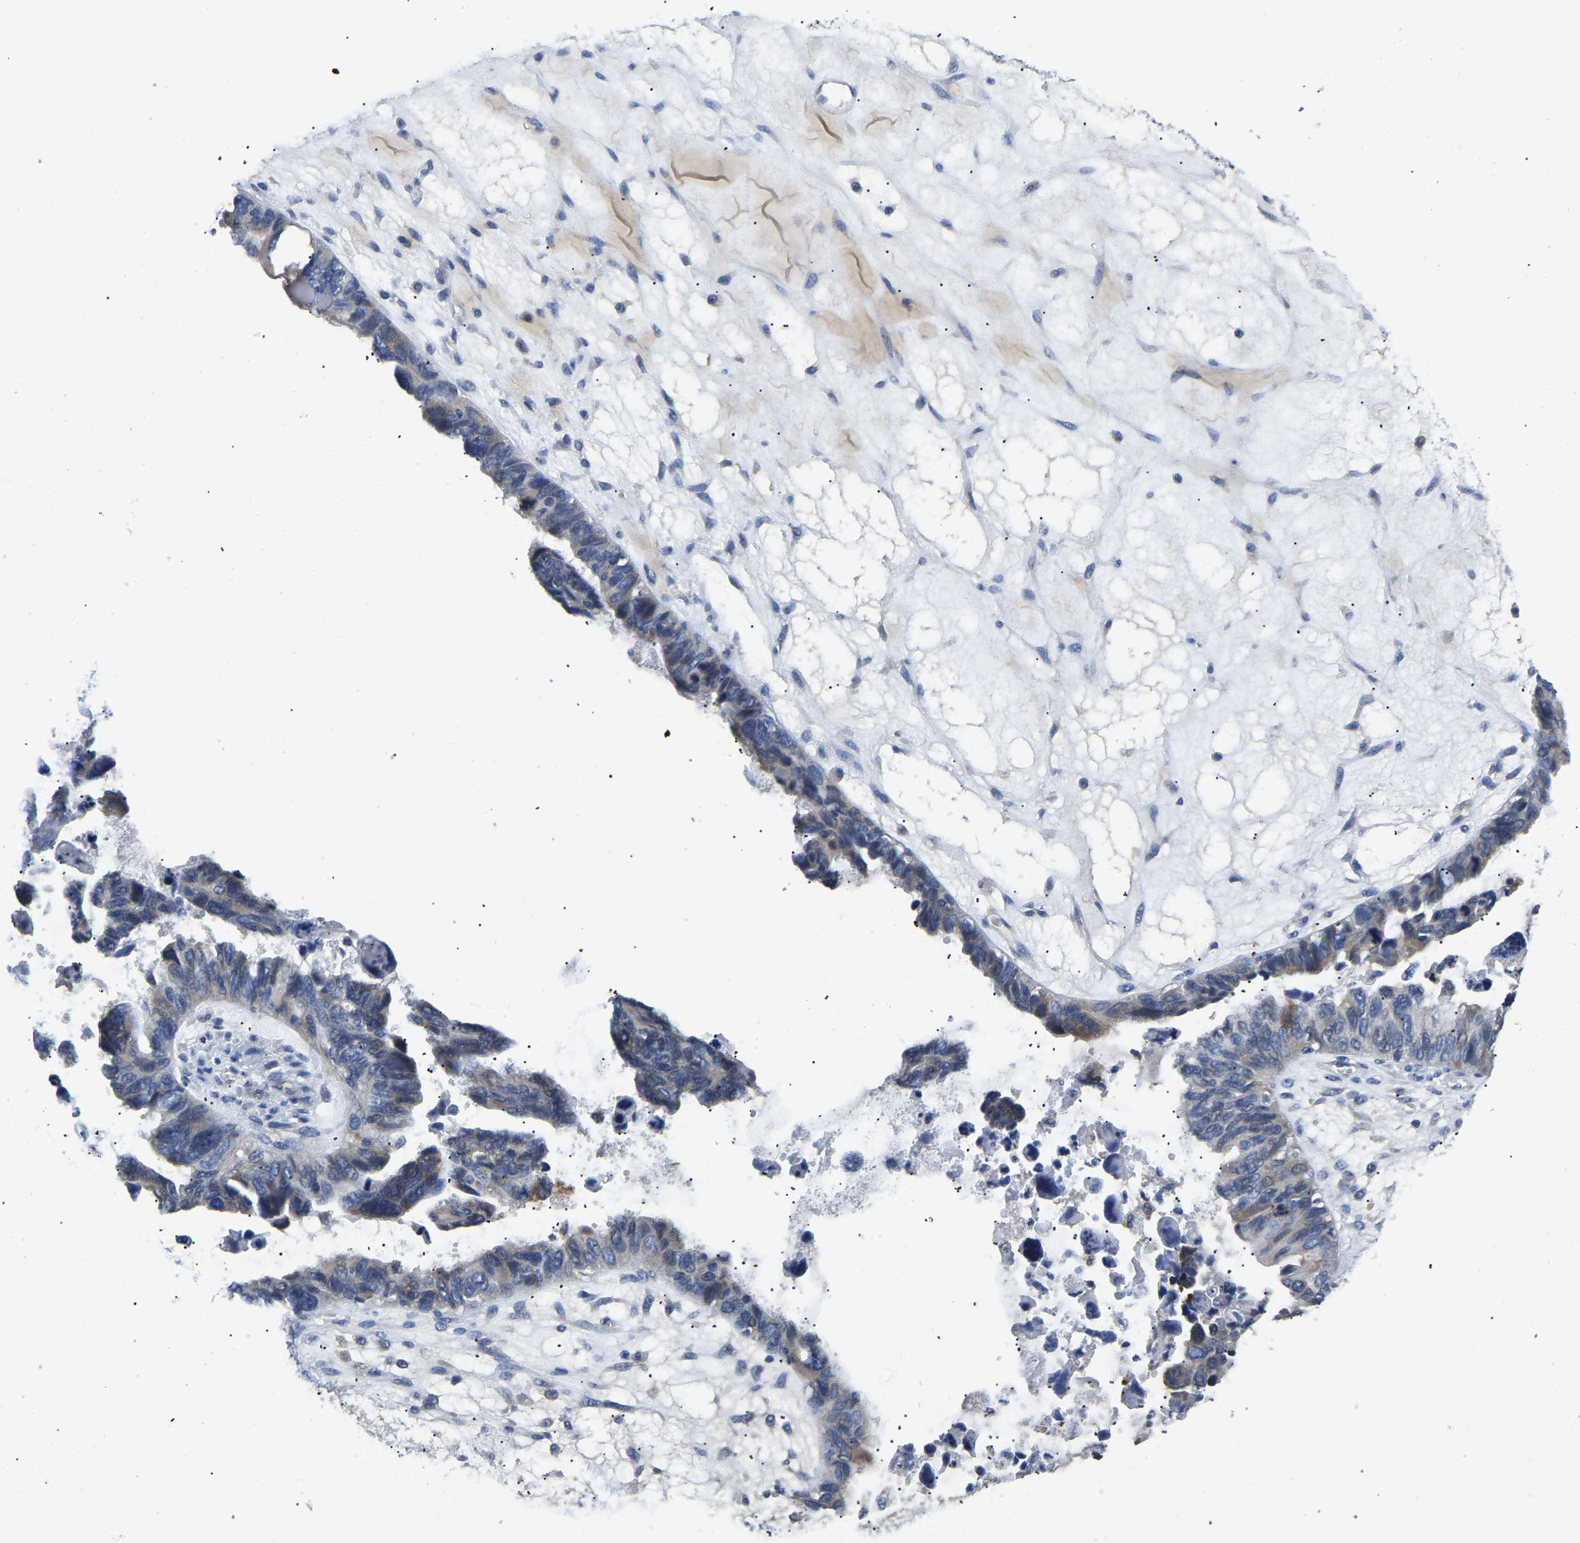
{"staining": {"intensity": "negative", "quantity": "none", "location": "none"}, "tissue": "ovarian cancer", "cell_type": "Tumor cells", "image_type": "cancer", "snomed": [{"axis": "morphology", "description": "Cystadenocarcinoma, serous, NOS"}, {"axis": "topography", "description": "Ovary"}], "caption": "DAB (3,3'-diaminobenzidine) immunohistochemical staining of ovarian cancer reveals no significant staining in tumor cells.", "gene": "TOR1B", "patient": {"sex": "female", "age": 79}}